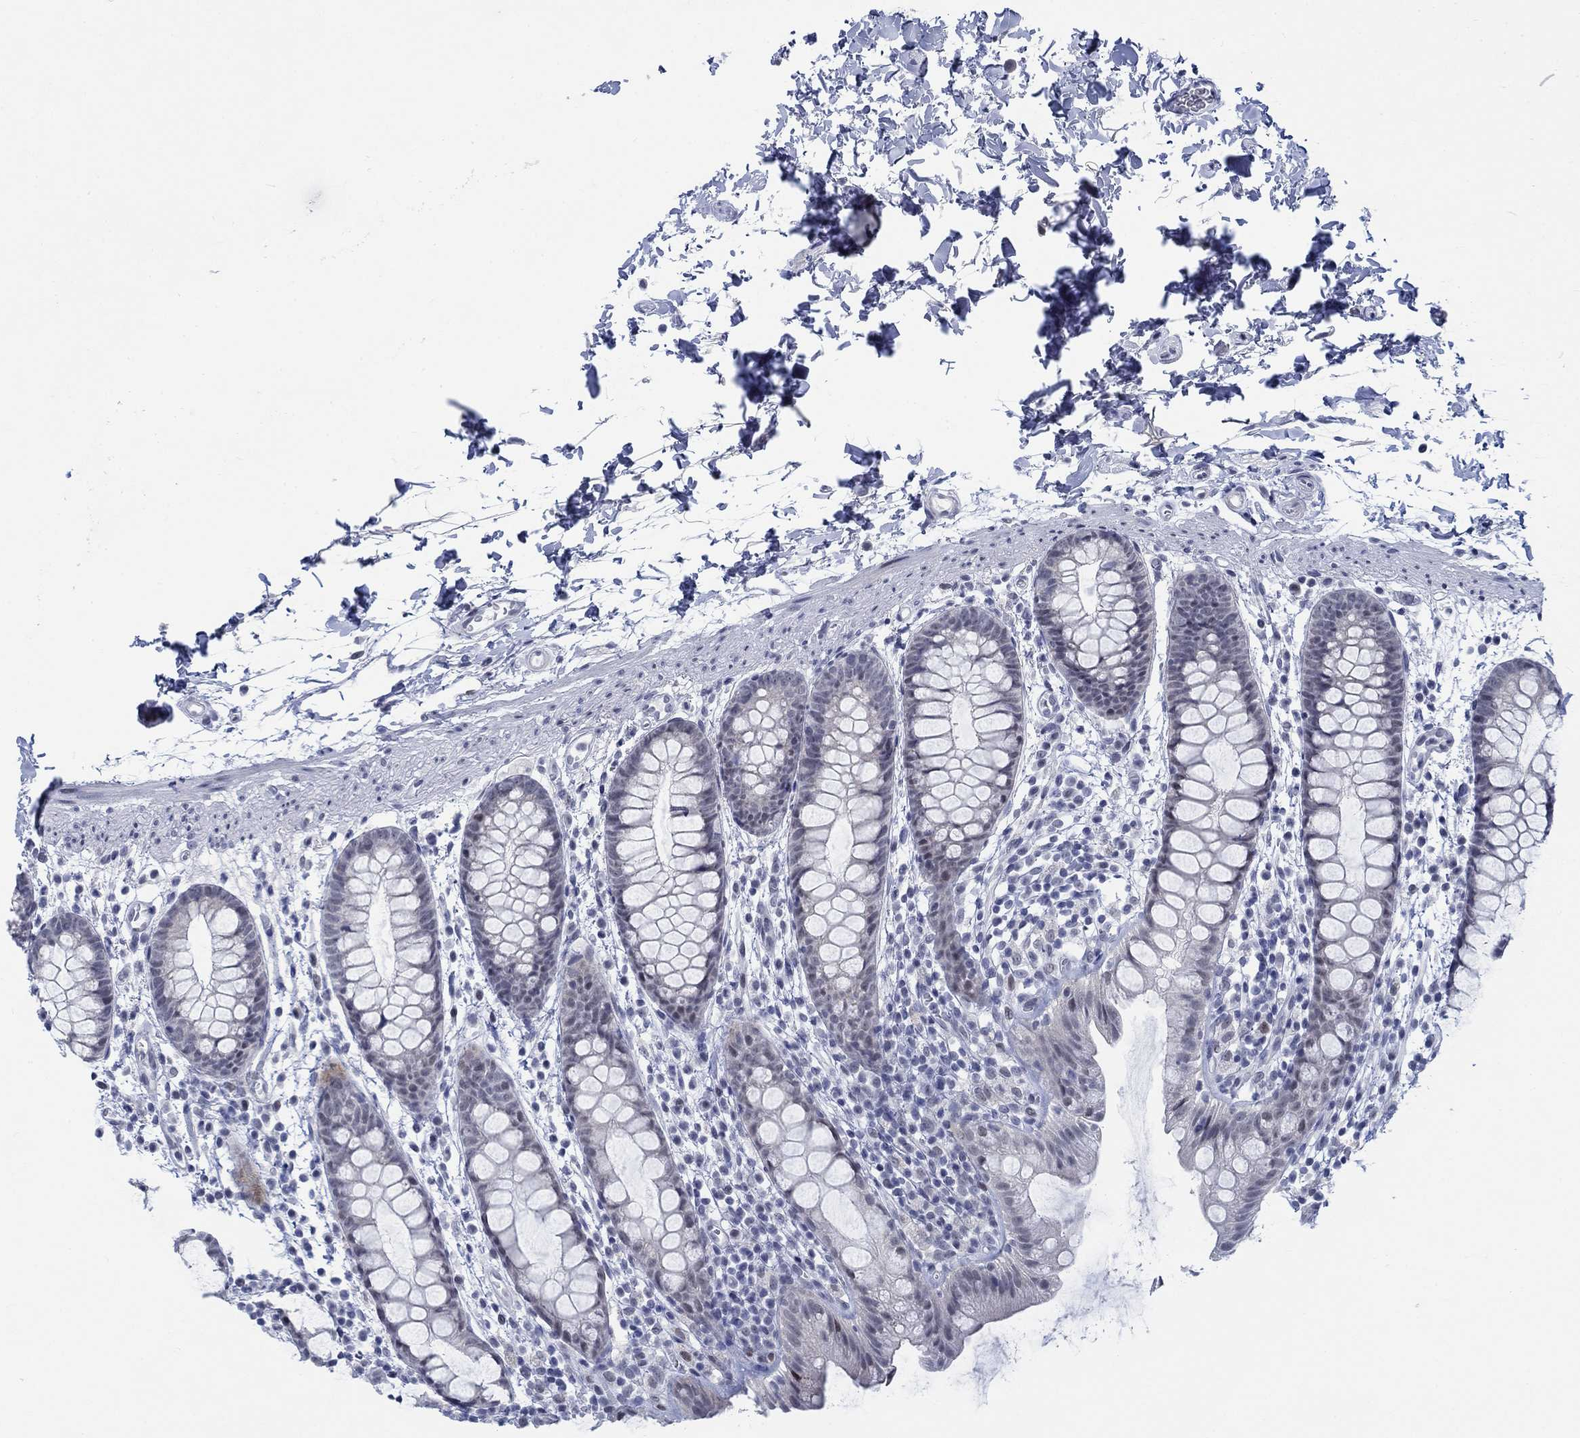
{"staining": {"intensity": "moderate", "quantity": "25%-75%", "location": "nuclear"}, "tissue": "rectum", "cell_type": "Glandular cells", "image_type": "normal", "snomed": [{"axis": "morphology", "description": "Normal tissue, NOS"}, {"axis": "topography", "description": "Rectum"}], "caption": "This image displays immunohistochemistry (IHC) staining of unremarkable rectum, with medium moderate nuclear staining in about 25%-75% of glandular cells.", "gene": "NEU3", "patient": {"sex": "male", "age": 57}}